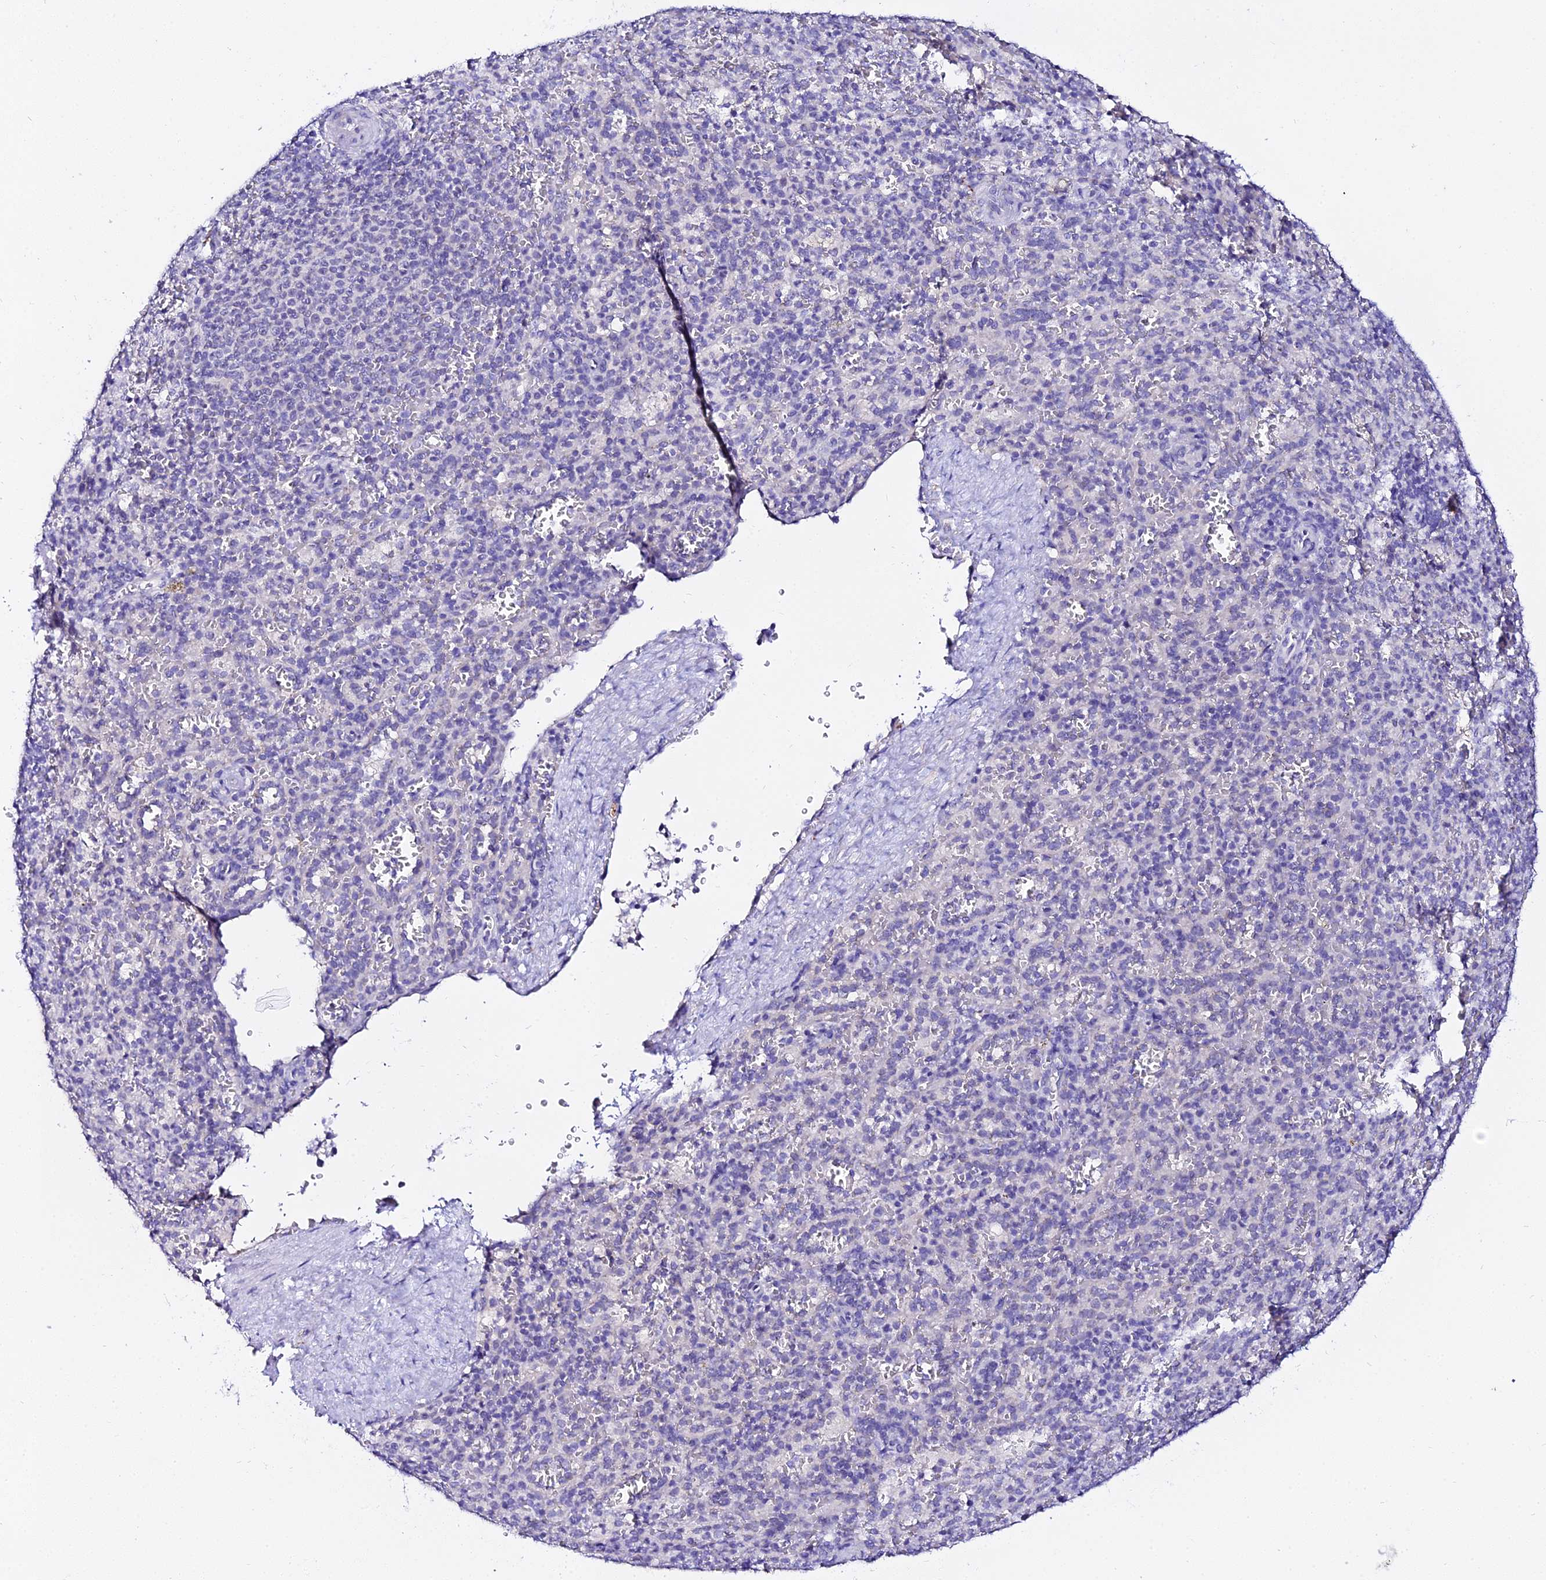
{"staining": {"intensity": "negative", "quantity": "none", "location": "none"}, "tissue": "spleen", "cell_type": "Cells in red pulp", "image_type": "normal", "snomed": [{"axis": "morphology", "description": "Normal tissue, NOS"}, {"axis": "topography", "description": "Spleen"}], "caption": "IHC image of normal human spleen stained for a protein (brown), which reveals no staining in cells in red pulp. (Brightfield microscopy of DAB immunohistochemistry (IHC) at high magnification).", "gene": "ATG16L2", "patient": {"sex": "female", "age": 21}}